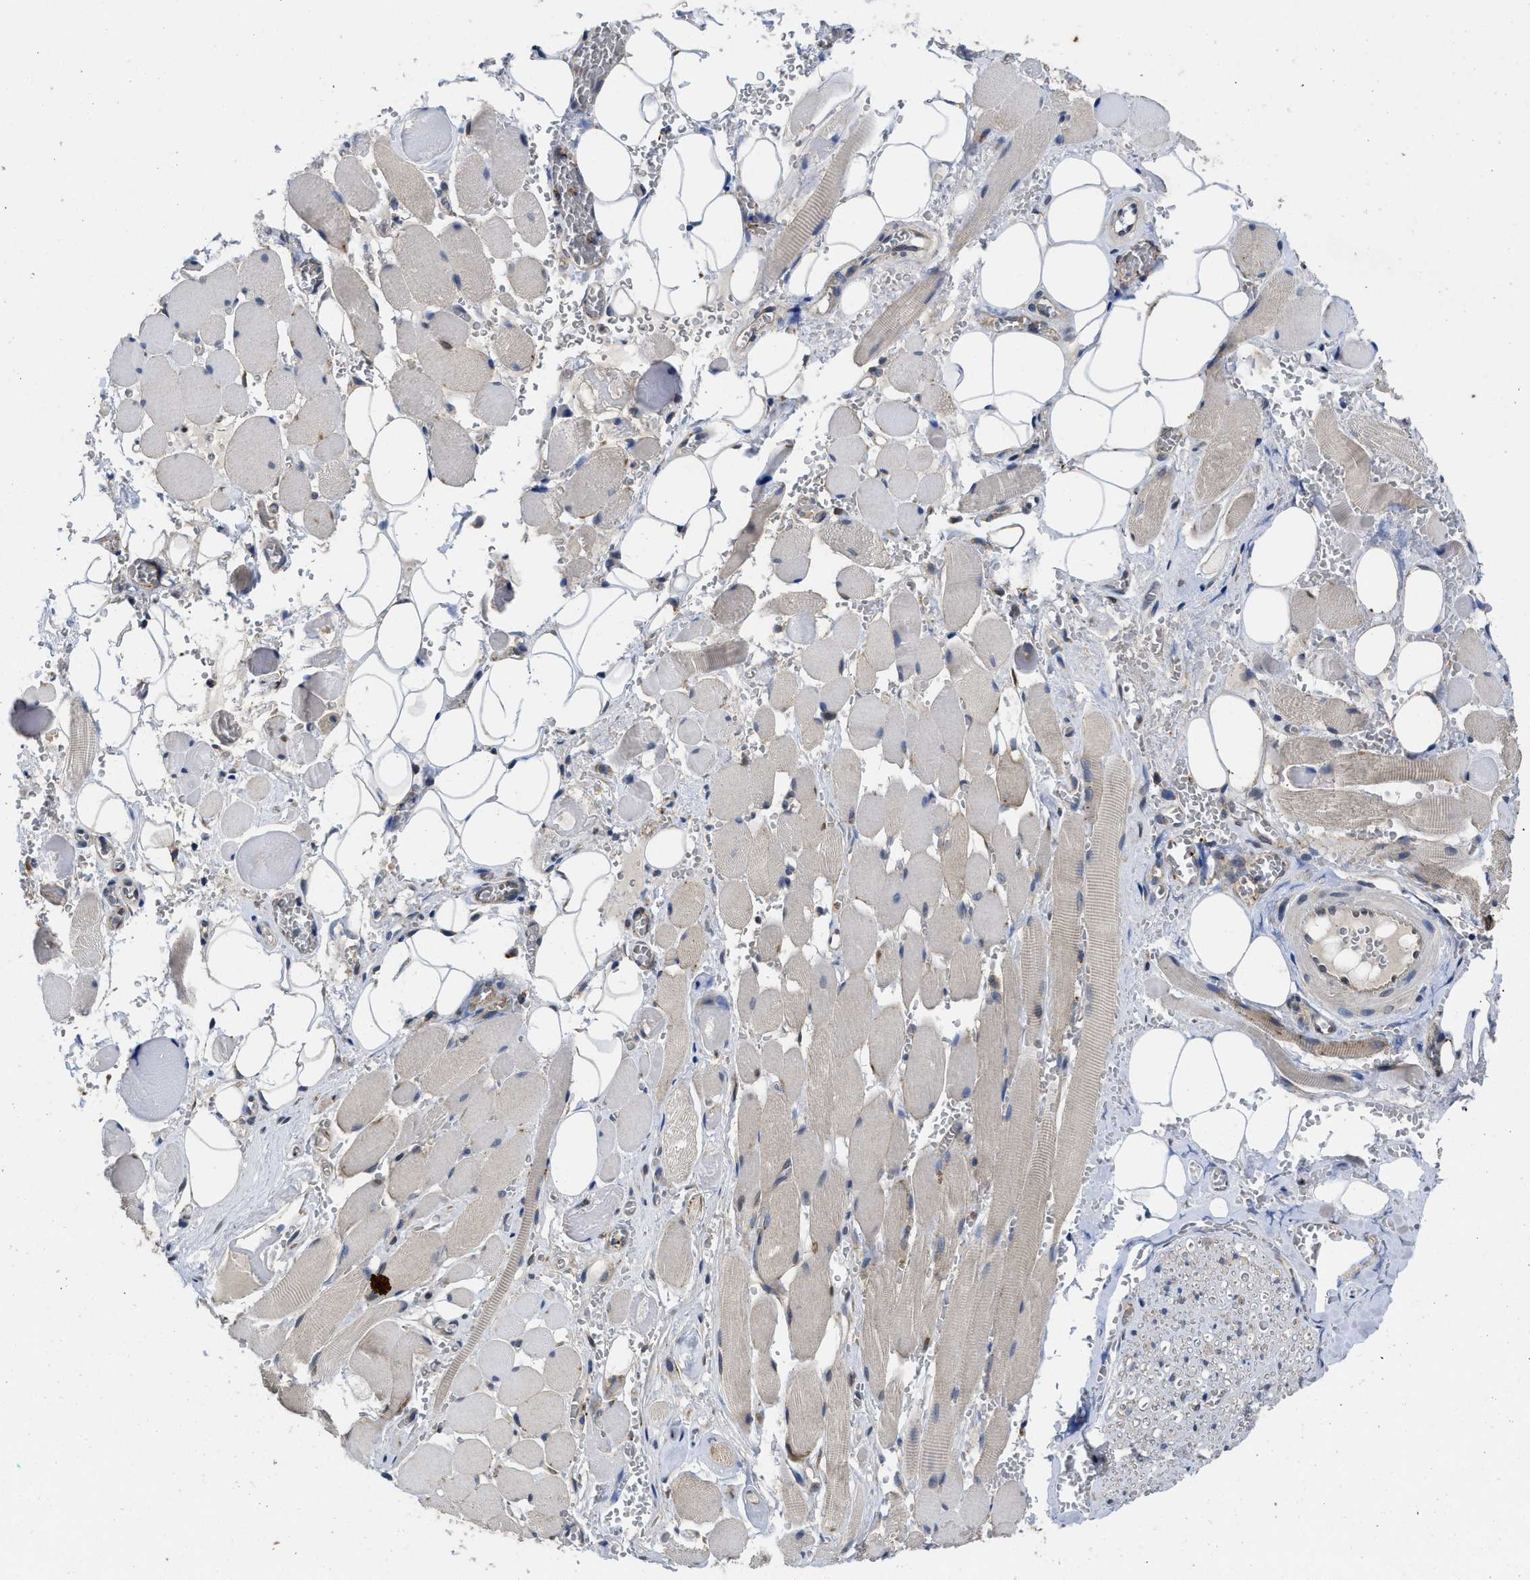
{"staining": {"intensity": "weak", "quantity": ">75%", "location": "cytoplasmic/membranous"}, "tissue": "adipose tissue", "cell_type": "Adipocytes", "image_type": "normal", "snomed": [{"axis": "morphology", "description": "Squamous cell carcinoma, NOS"}, {"axis": "topography", "description": "Oral tissue"}, {"axis": "topography", "description": "Head-Neck"}], "caption": "Brown immunohistochemical staining in unremarkable human adipose tissue displays weak cytoplasmic/membranous positivity in about >75% of adipocytes.", "gene": "PKD2", "patient": {"sex": "female", "age": 50}}